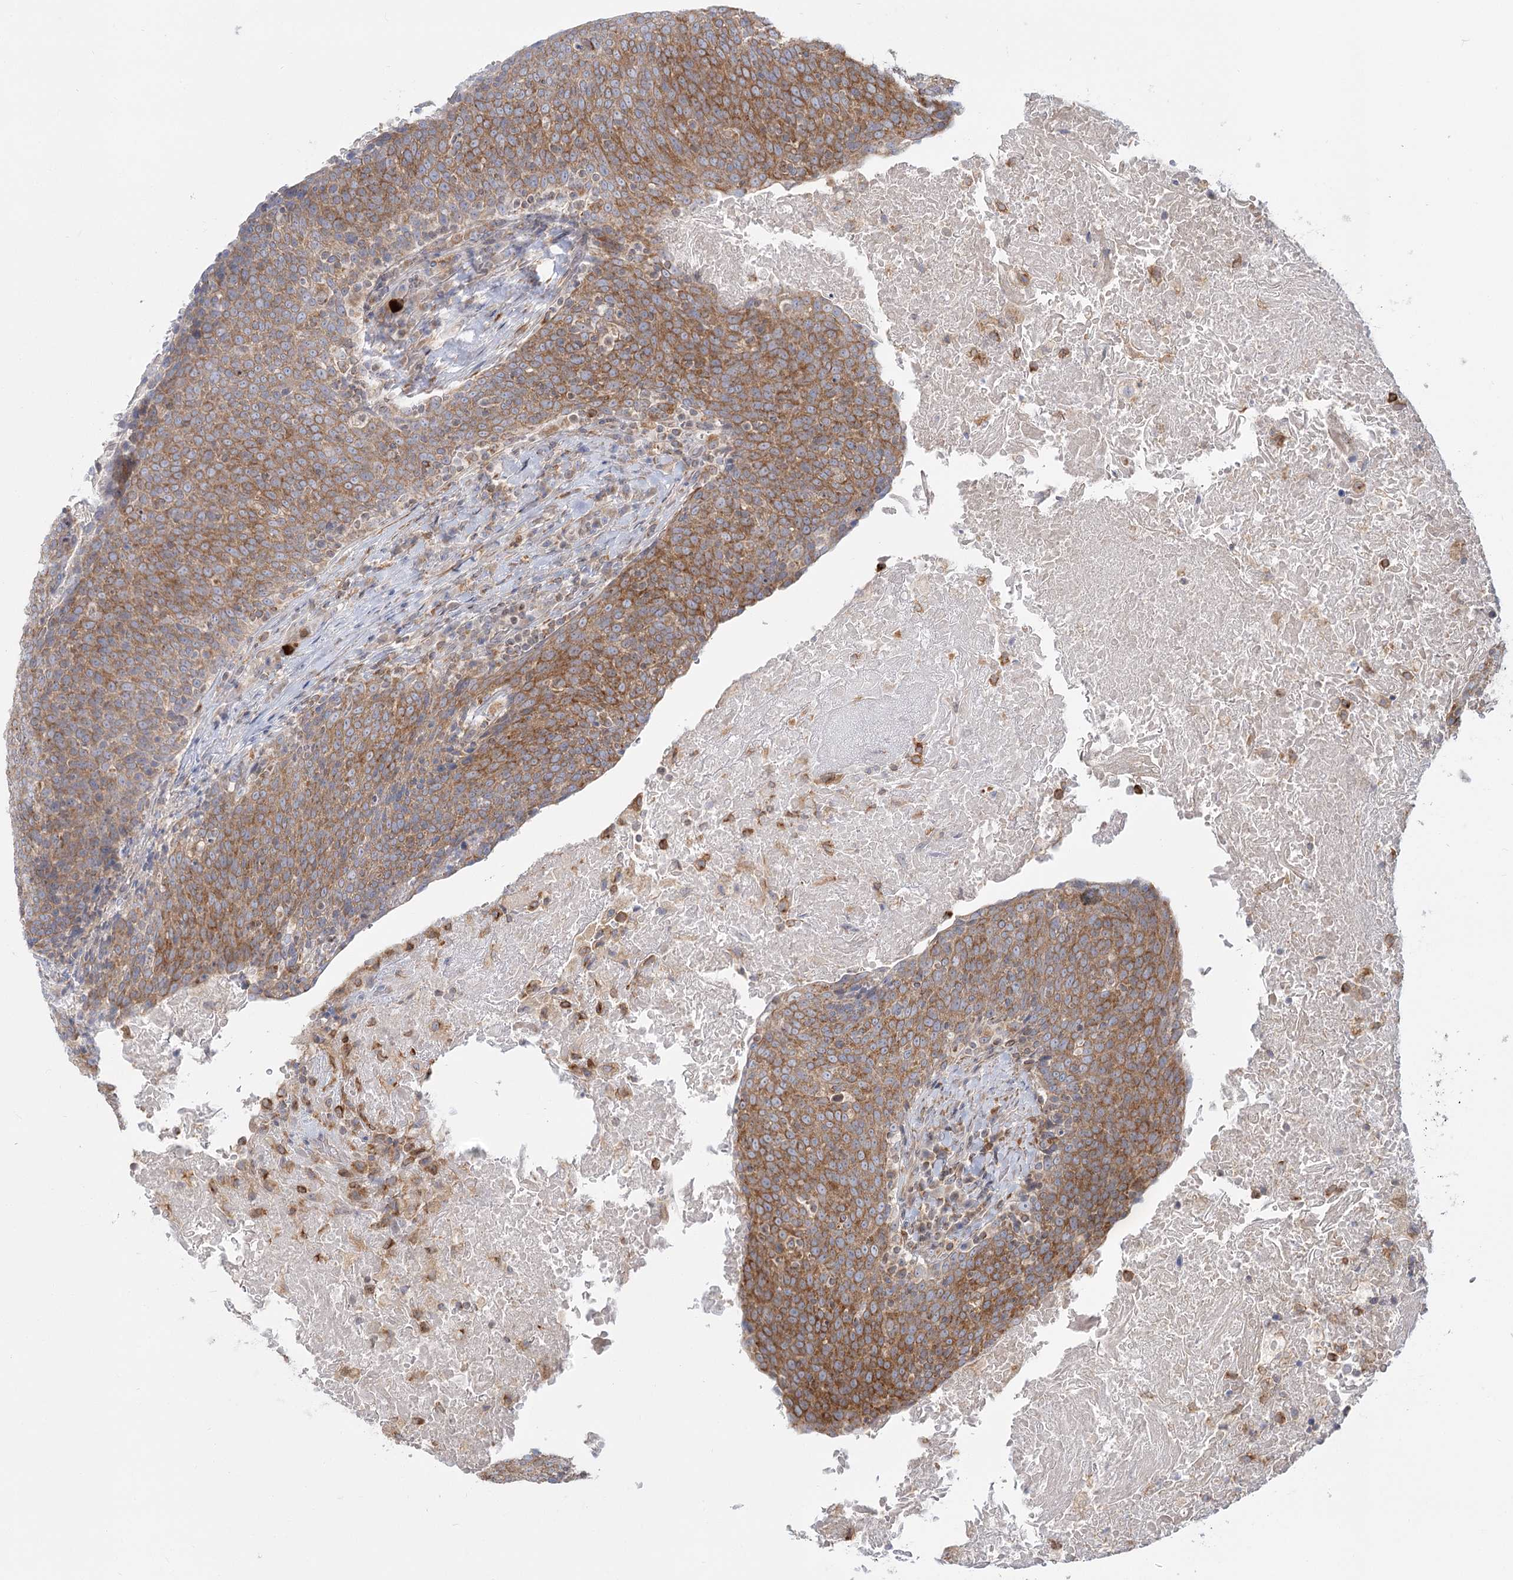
{"staining": {"intensity": "moderate", "quantity": ">75%", "location": "cytoplasmic/membranous"}, "tissue": "head and neck cancer", "cell_type": "Tumor cells", "image_type": "cancer", "snomed": [{"axis": "morphology", "description": "Squamous cell carcinoma, NOS"}, {"axis": "morphology", "description": "Squamous cell carcinoma, metastatic, NOS"}, {"axis": "topography", "description": "Lymph node"}, {"axis": "topography", "description": "Head-Neck"}], "caption": "Immunohistochemistry histopathology image of head and neck squamous cell carcinoma stained for a protein (brown), which demonstrates medium levels of moderate cytoplasmic/membranous staining in about >75% of tumor cells.", "gene": "MTMR3", "patient": {"sex": "male", "age": 62}}